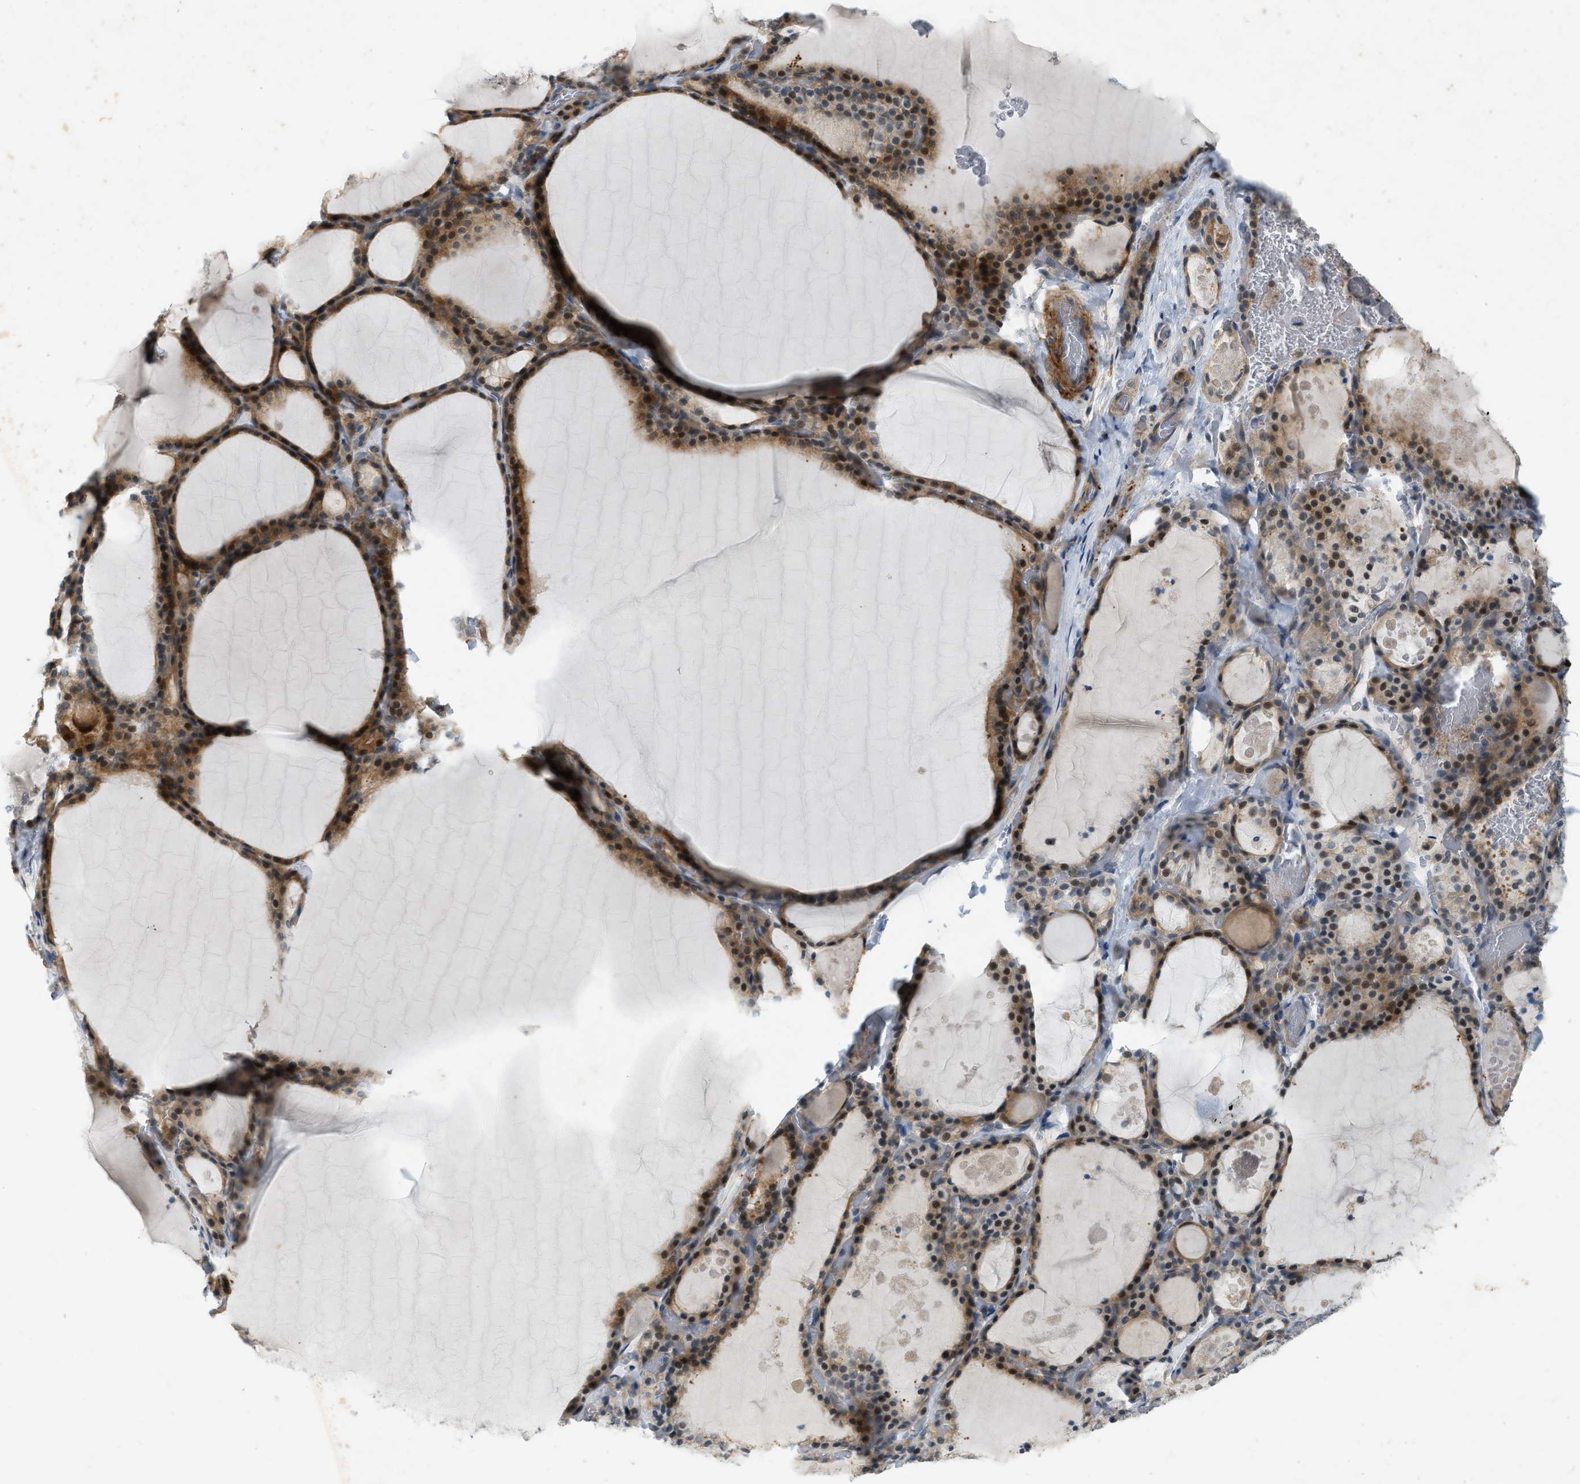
{"staining": {"intensity": "moderate", "quantity": ">75%", "location": "cytoplasmic/membranous,nuclear"}, "tissue": "thyroid gland", "cell_type": "Glandular cells", "image_type": "normal", "snomed": [{"axis": "morphology", "description": "Normal tissue, NOS"}, {"axis": "topography", "description": "Thyroid gland"}], "caption": "Unremarkable thyroid gland exhibits moderate cytoplasmic/membranous,nuclear positivity in about >75% of glandular cells, visualized by immunohistochemistry.", "gene": "PDCL3", "patient": {"sex": "male", "age": 56}}